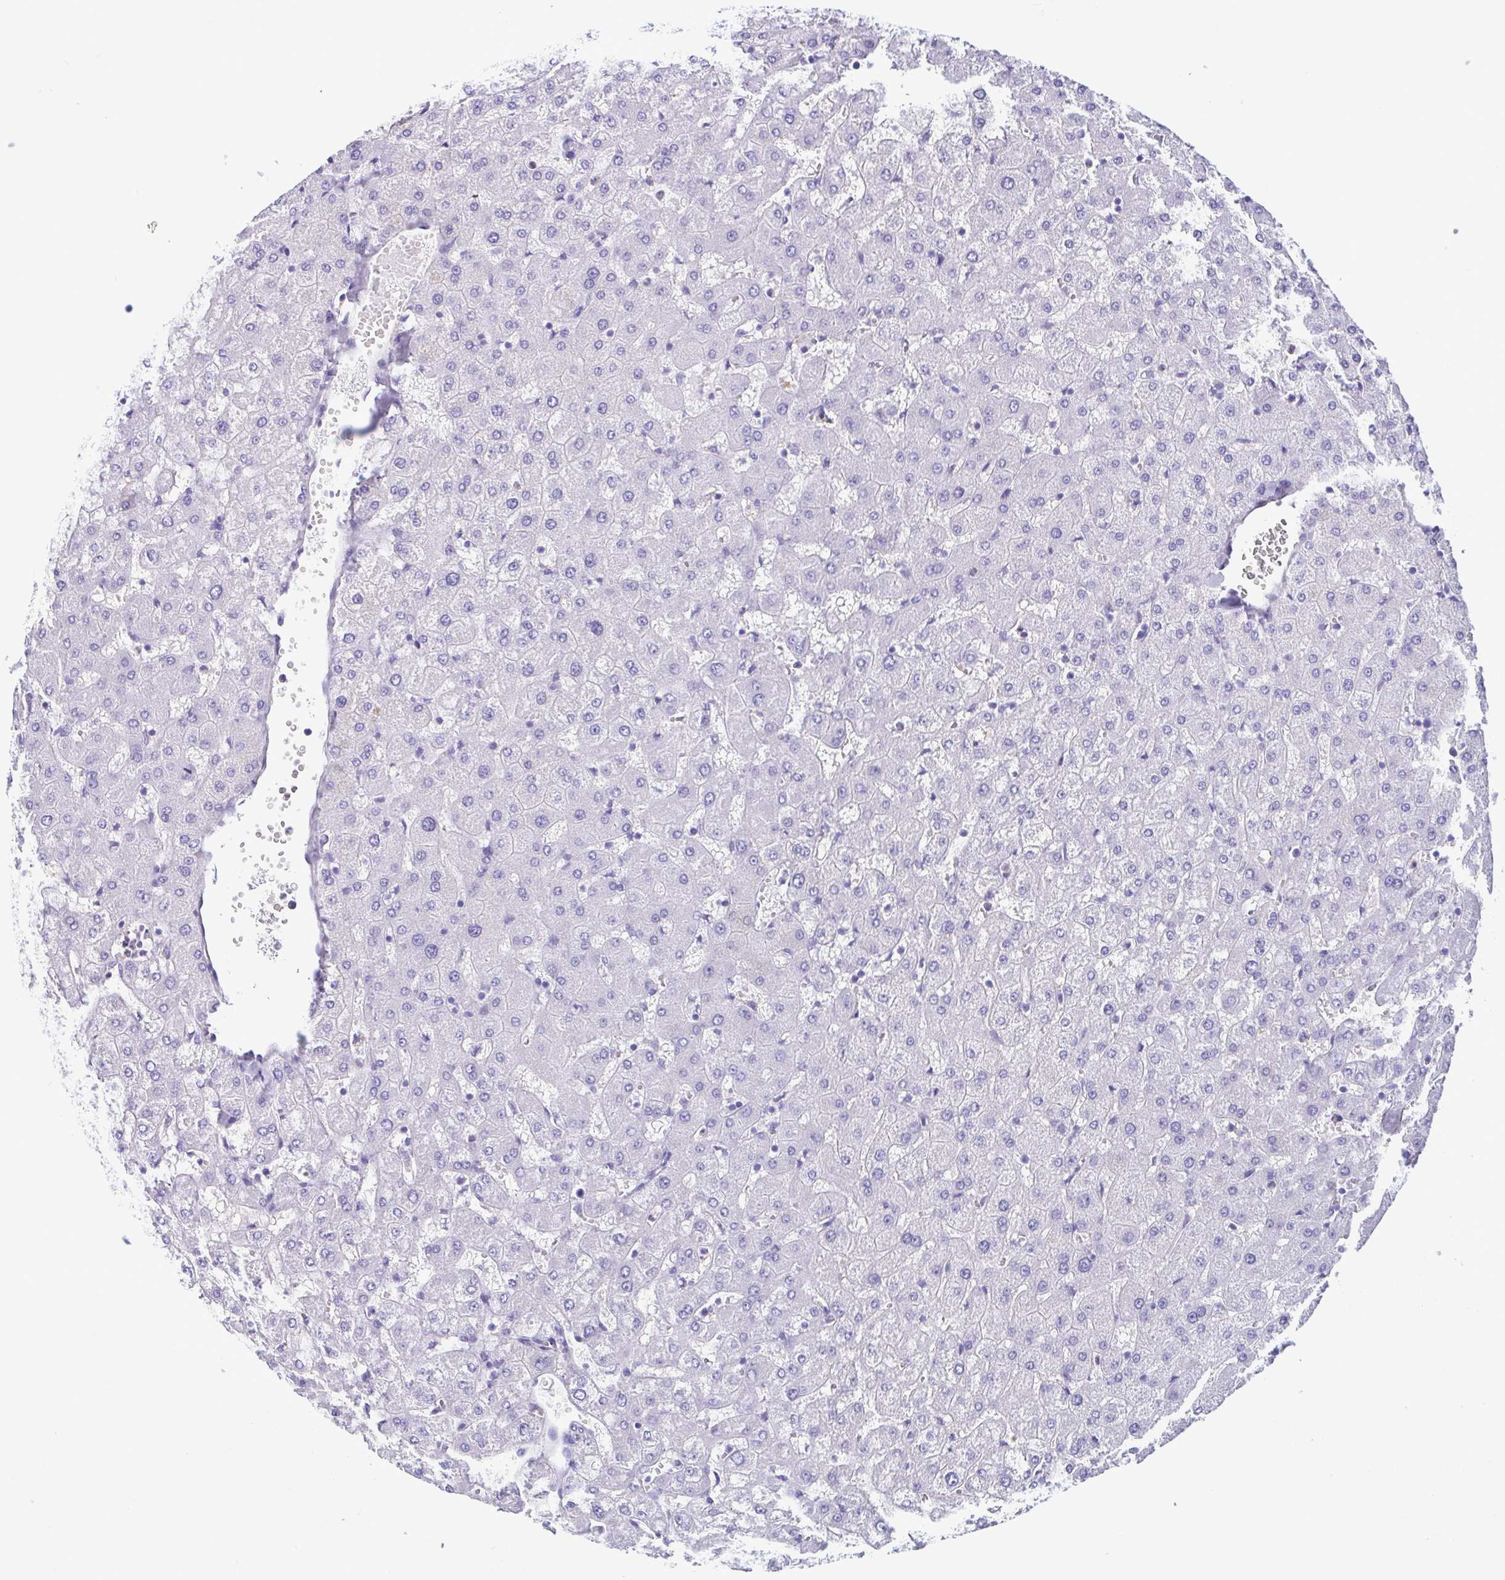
{"staining": {"intensity": "negative", "quantity": "none", "location": "none"}, "tissue": "liver", "cell_type": "Cholangiocytes", "image_type": "normal", "snomed": [{"axis": "morphology", "description": "Normal tissue, NOS"}, {"axis": "topography", "description": "Liver"}], "caption": "Histopathology image shows no significant protein positivity in cholangiocytes of unremarkable liver.", "gene": "CYP11B1", "patient": {"sex": "female", "age": 63}}